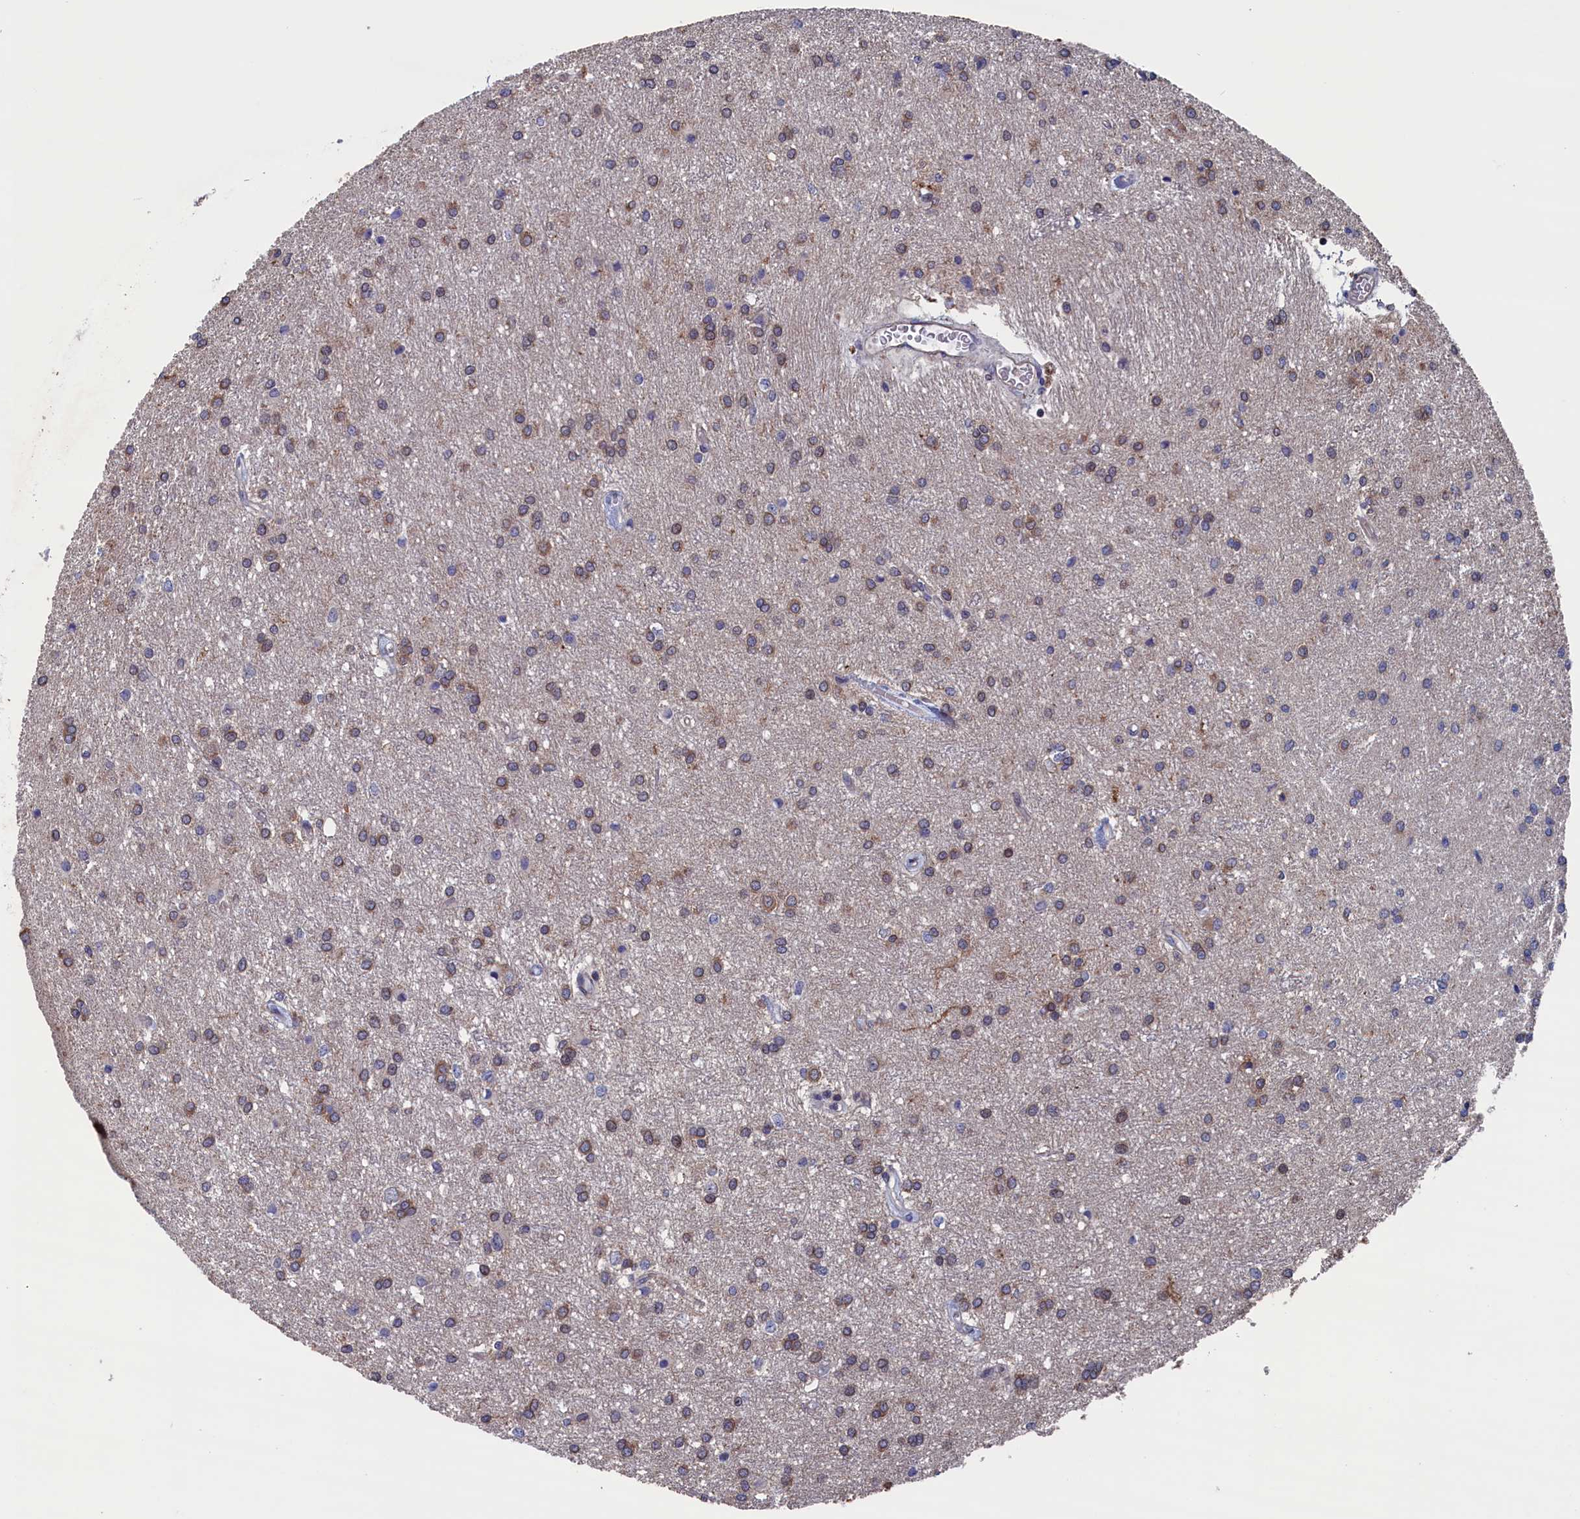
{"staining": {"intensity": "weak", "quantity": "25%-75%", "location": "cytoplasmic/membranous"}, "tissue": "glioma", "cell_type": "Tumor cells", "image_type": "cancer", "snomed": [{"axis": "morphology", "description": "Glioma, malignant, High grade"}, {"axis": "topography", "description": "Brain"}], "caption": "Weak cytoplasmic/membranous positivity for a protein is seen in about 25%-75% of tumor cells of malignant high-grade glioma using immunohistochemistry (IHC).", "gene": "SPATA13", "patient": {"sex": "female", "age": 50}}